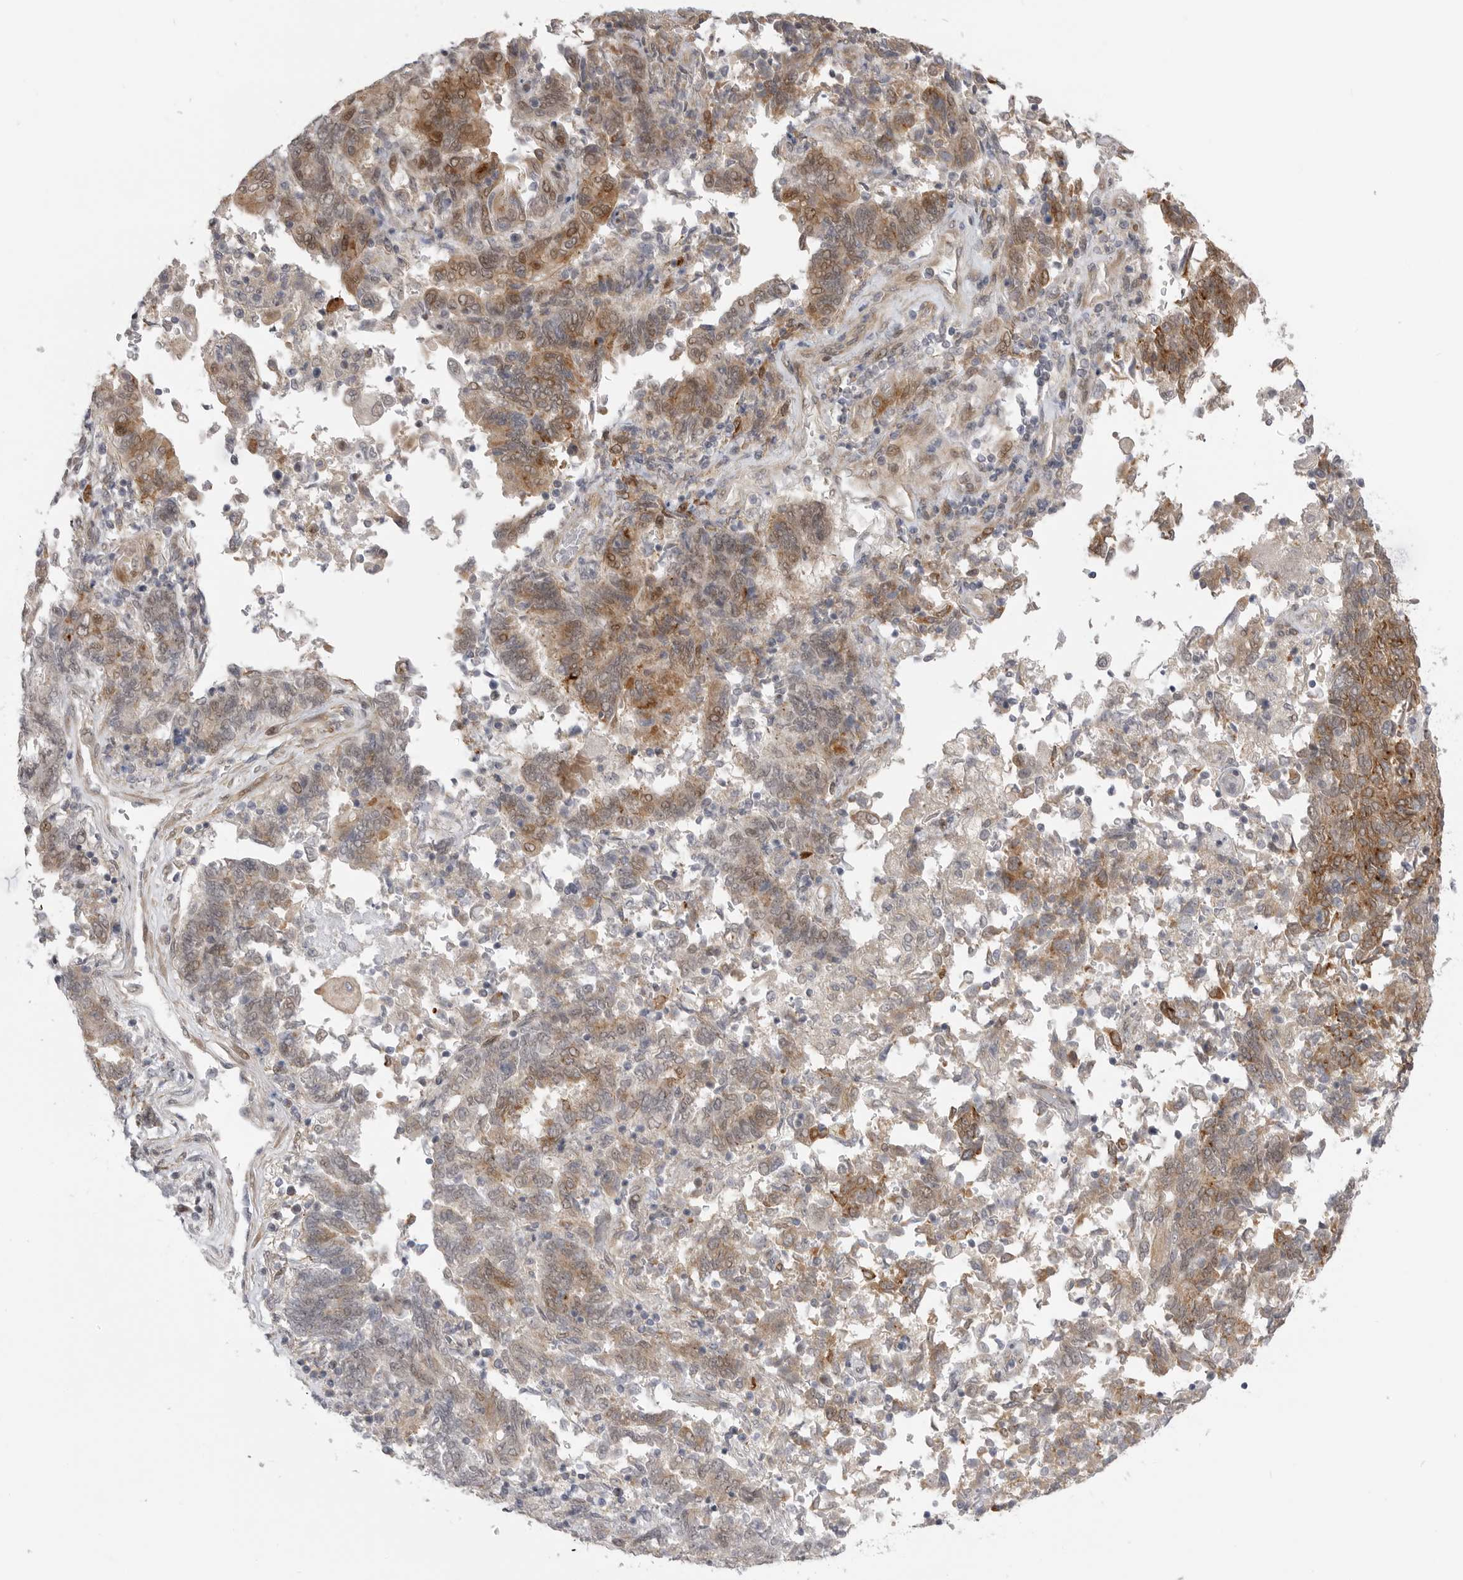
{"staining": {"intensity": "moderate", "quantity": ">75%", "location": "cytoplasmic/membranous"}, "tissue": "endometrial cancer", "cell_type": "Tumor cells", "image_type": "cancer", "snomed": [{"axis": "morphology", "description": "Adenocarcinoma, NOS"}, {"axis": "topography", "description": "Endometrium"}], "caption": "Protein analysis of endometrial cancer tissue reveals moderate cytoplasmic/membranous positivity in about >75% of tumor cells.", "gene": "GGT6", "patient": {"sex": "female", "age": 80}}